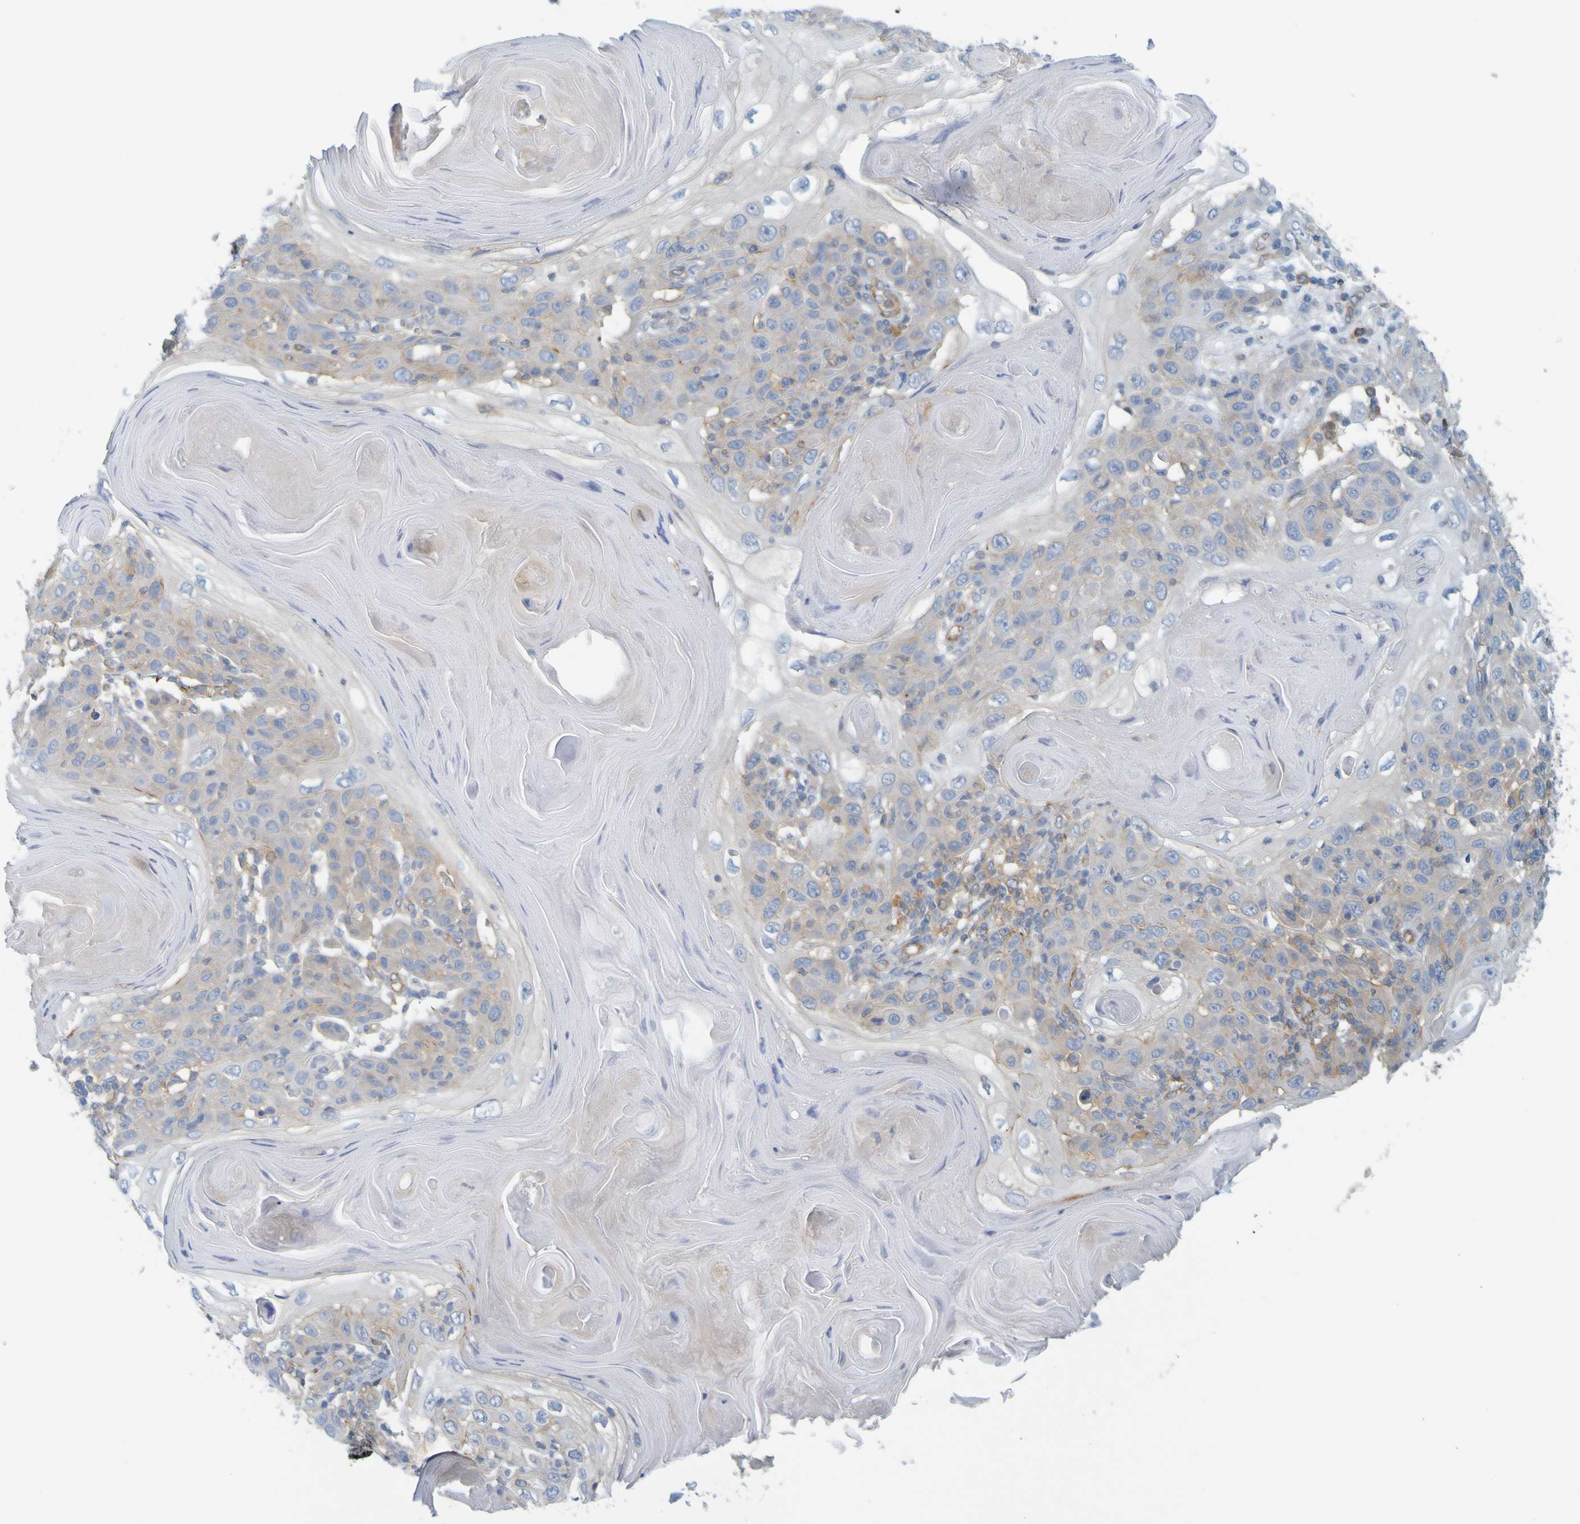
{"staining": {"intensity": "weak", "quantity": "25%-75%", "location": "cytoplasmic/membranous"}, "tissue": "skin cancer", "cell_type": "Tumor cells", "image_type": "cancer", "snomed": [{"axis": "morphology", "description": "Squamous cell carcinoma, NOS"}, {"axis": "topography", "description": "Skin"}], "caption": "Human skin squamous cell carcinoma stained for a protein (brown) shows weak cytoplasmic/membranous positive expression in approximately 25%-75% of tumor cells.", "gene": "APPL1", "patient": {"sex": "female", "age": 88}}